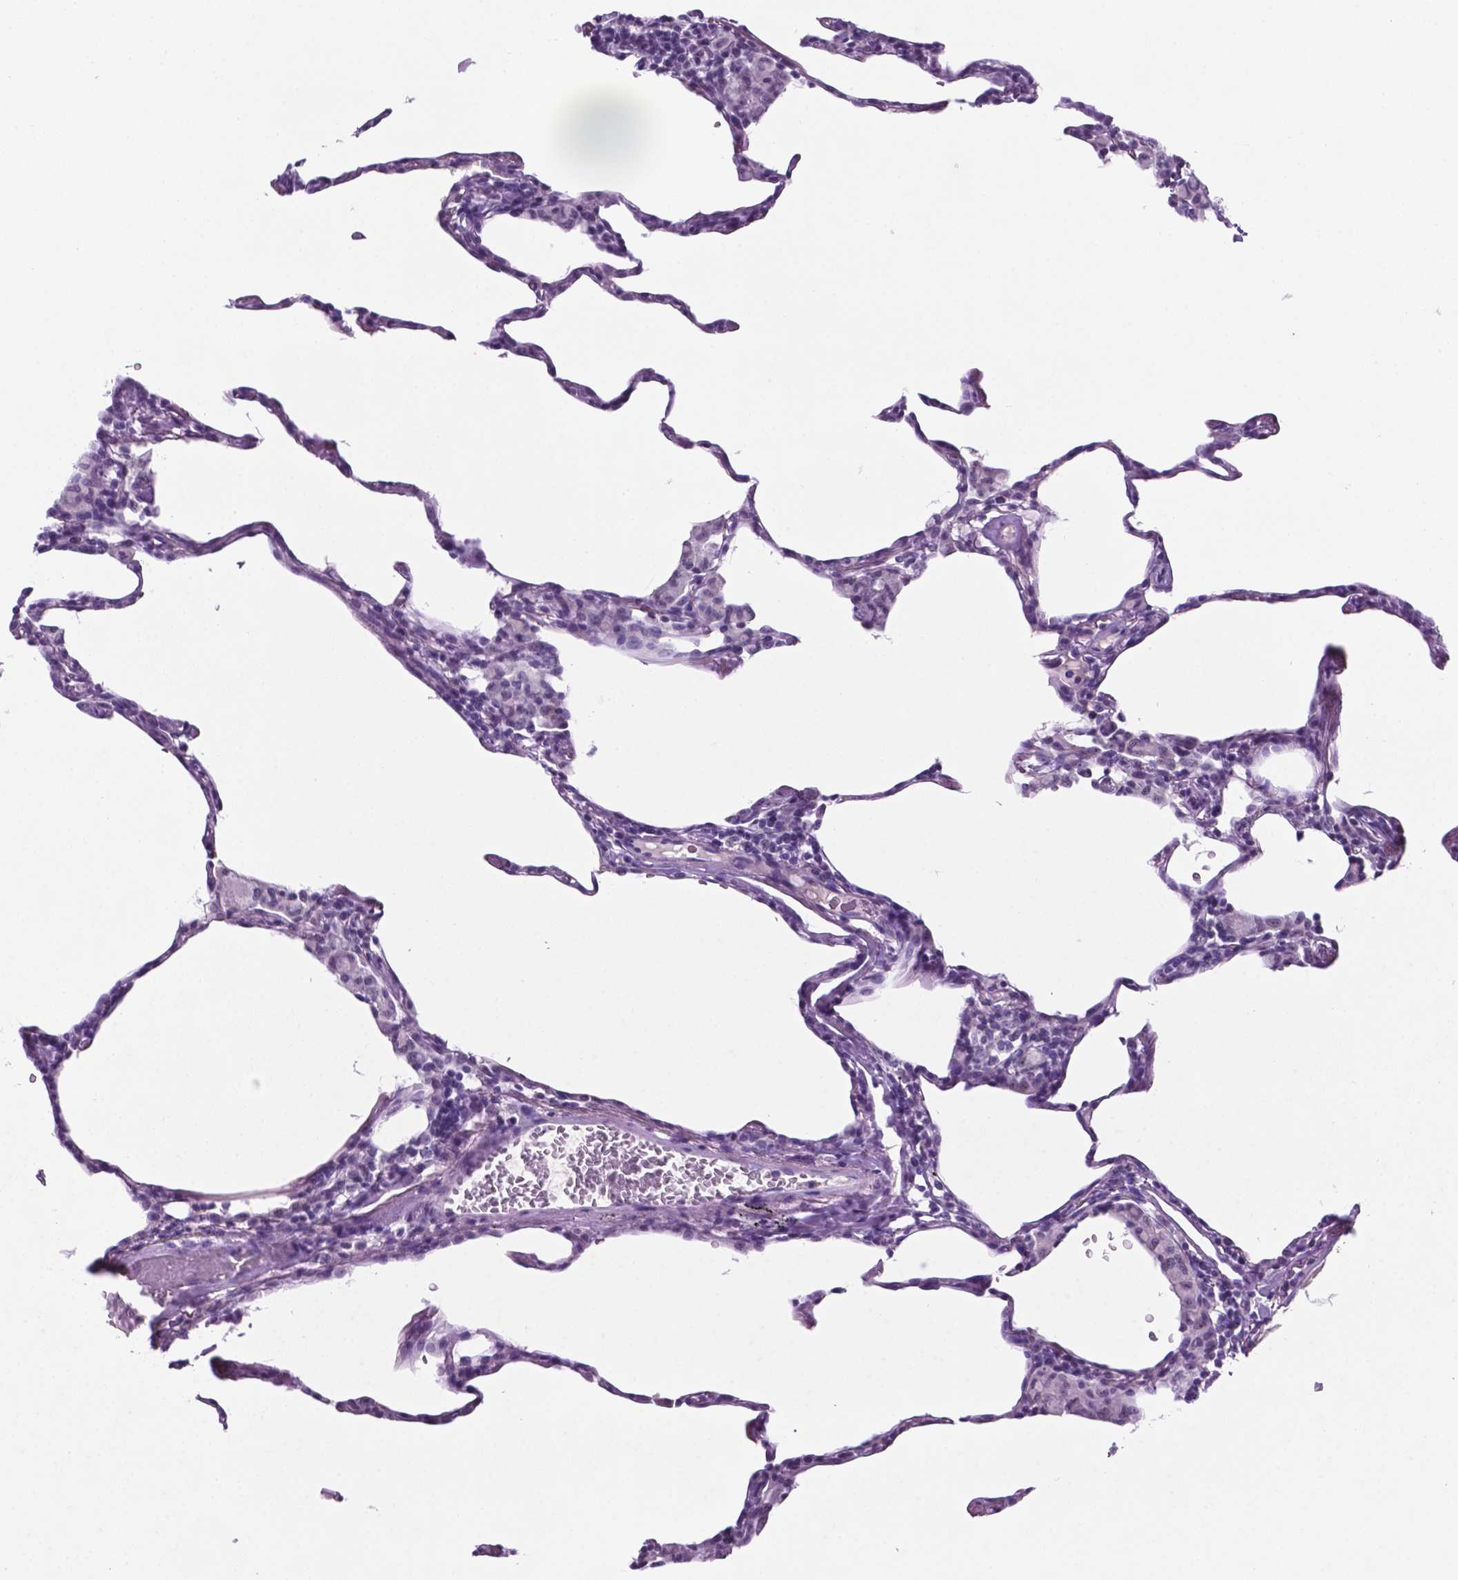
{"staining": {"intensity": "negative", "quantity": "none", "location": "none"}, "tissue": "lung", "cell_type": "Alveolar cells", "image_type": "normal", "snomed": [{"axis": "morphology", "description": "Normal tissue, NOS"}, {"axis": "topography", "description": "Lung"}], "caption": "High power microscopy image of an immunohistochemistry image of unremarkable lung, revealing no significant expression in alveolar cells.", "gene": "C18orf21", "patient": {"sex": "female", "age": 57}}